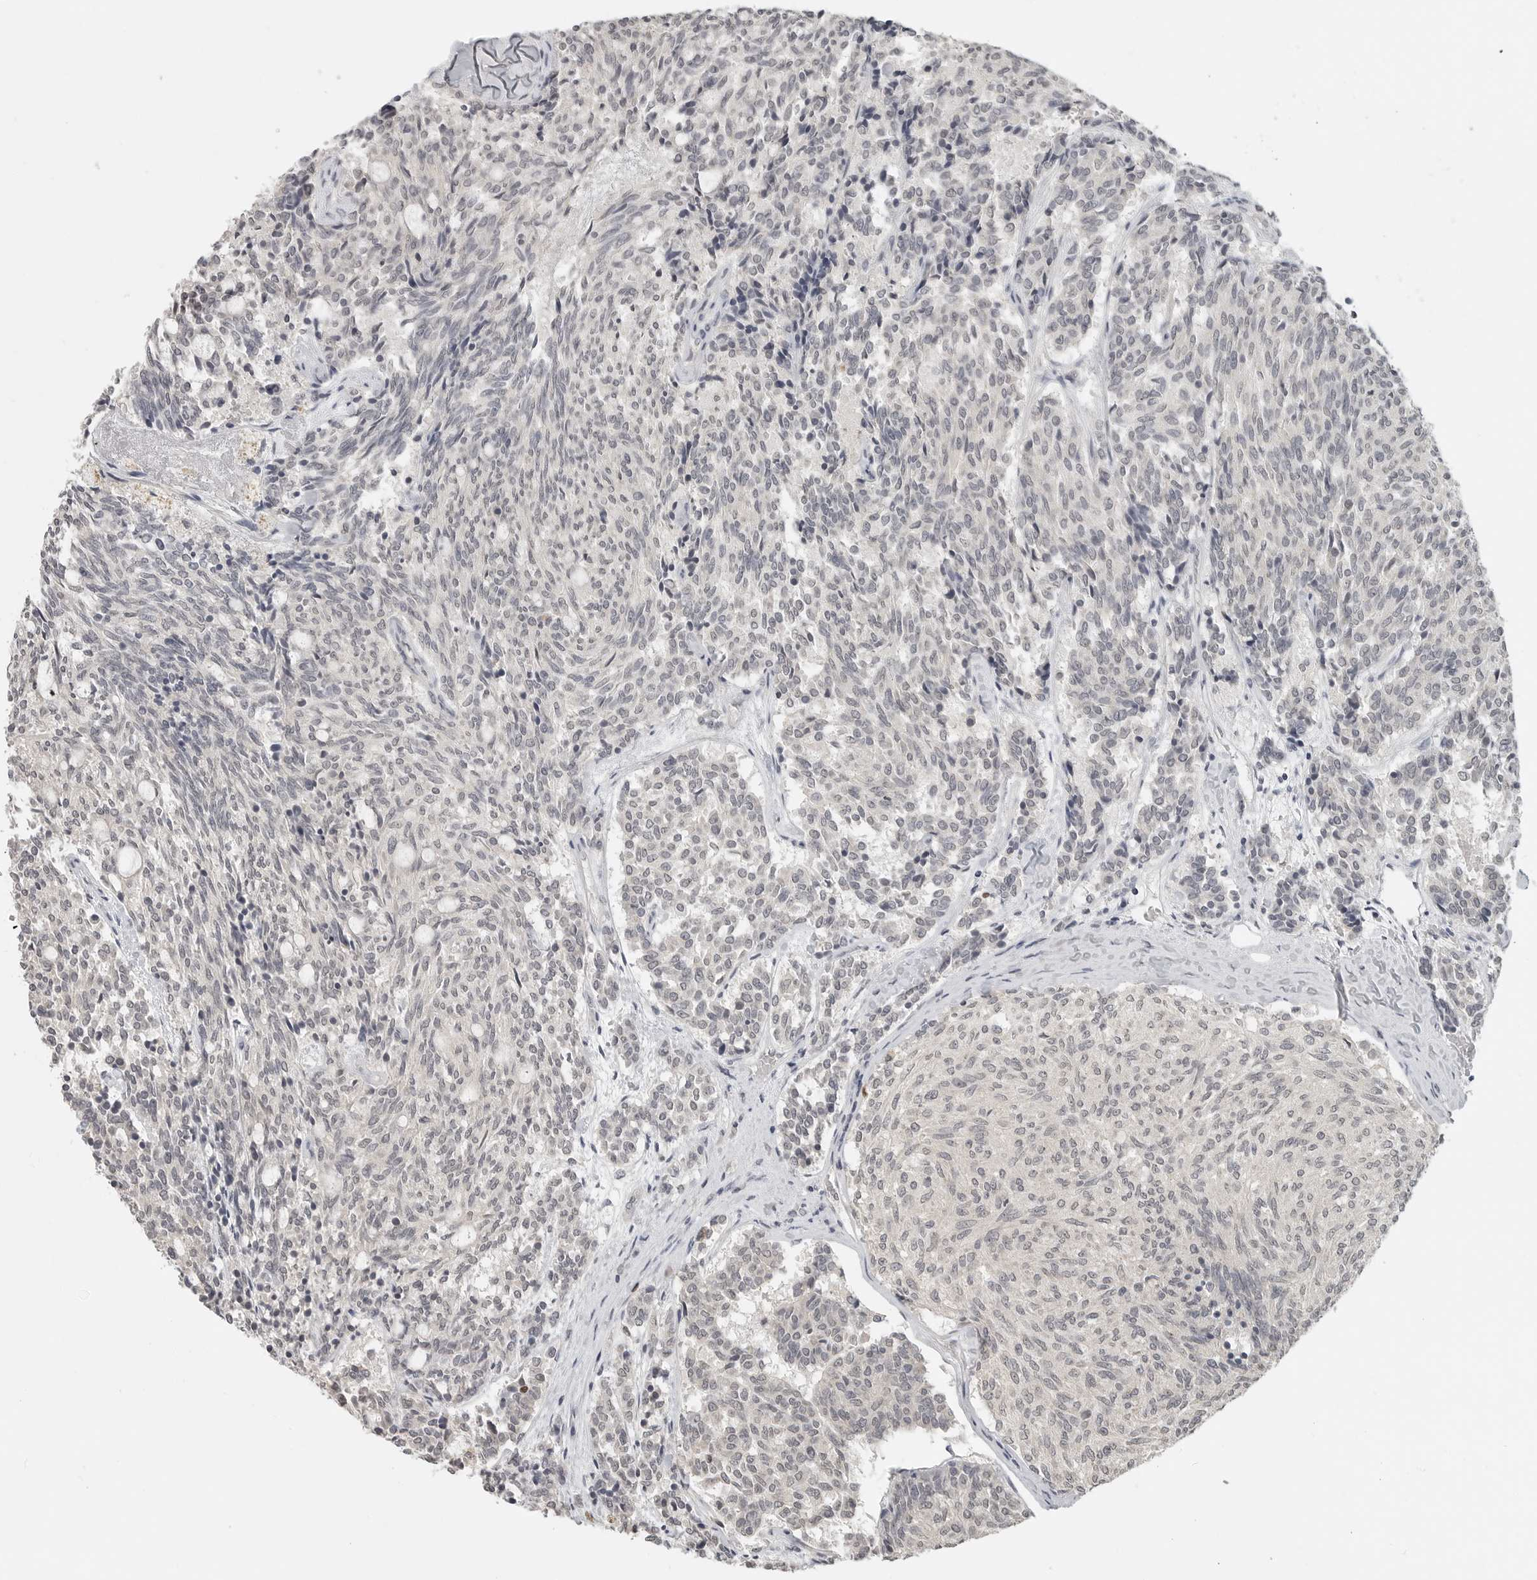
{"staining": {"intensity": "negative", "quantity": "none", "location": "none"}, "tissue": "carcinoid", "cell_type": "Tumor cells", "image_type": "cancer", "snomed": [{"axis": "morphology", "description": "Carcinoid, malignant, NOS"}, {"axis": "topography", "description": "Pancreas"}], "caption": "Immunohistochemical staining of human carcinoid (malignant) shows no significant positivity in tumor cells.", "gene": "FOXP3", "patient": {"sex": "female", "age": 54}}